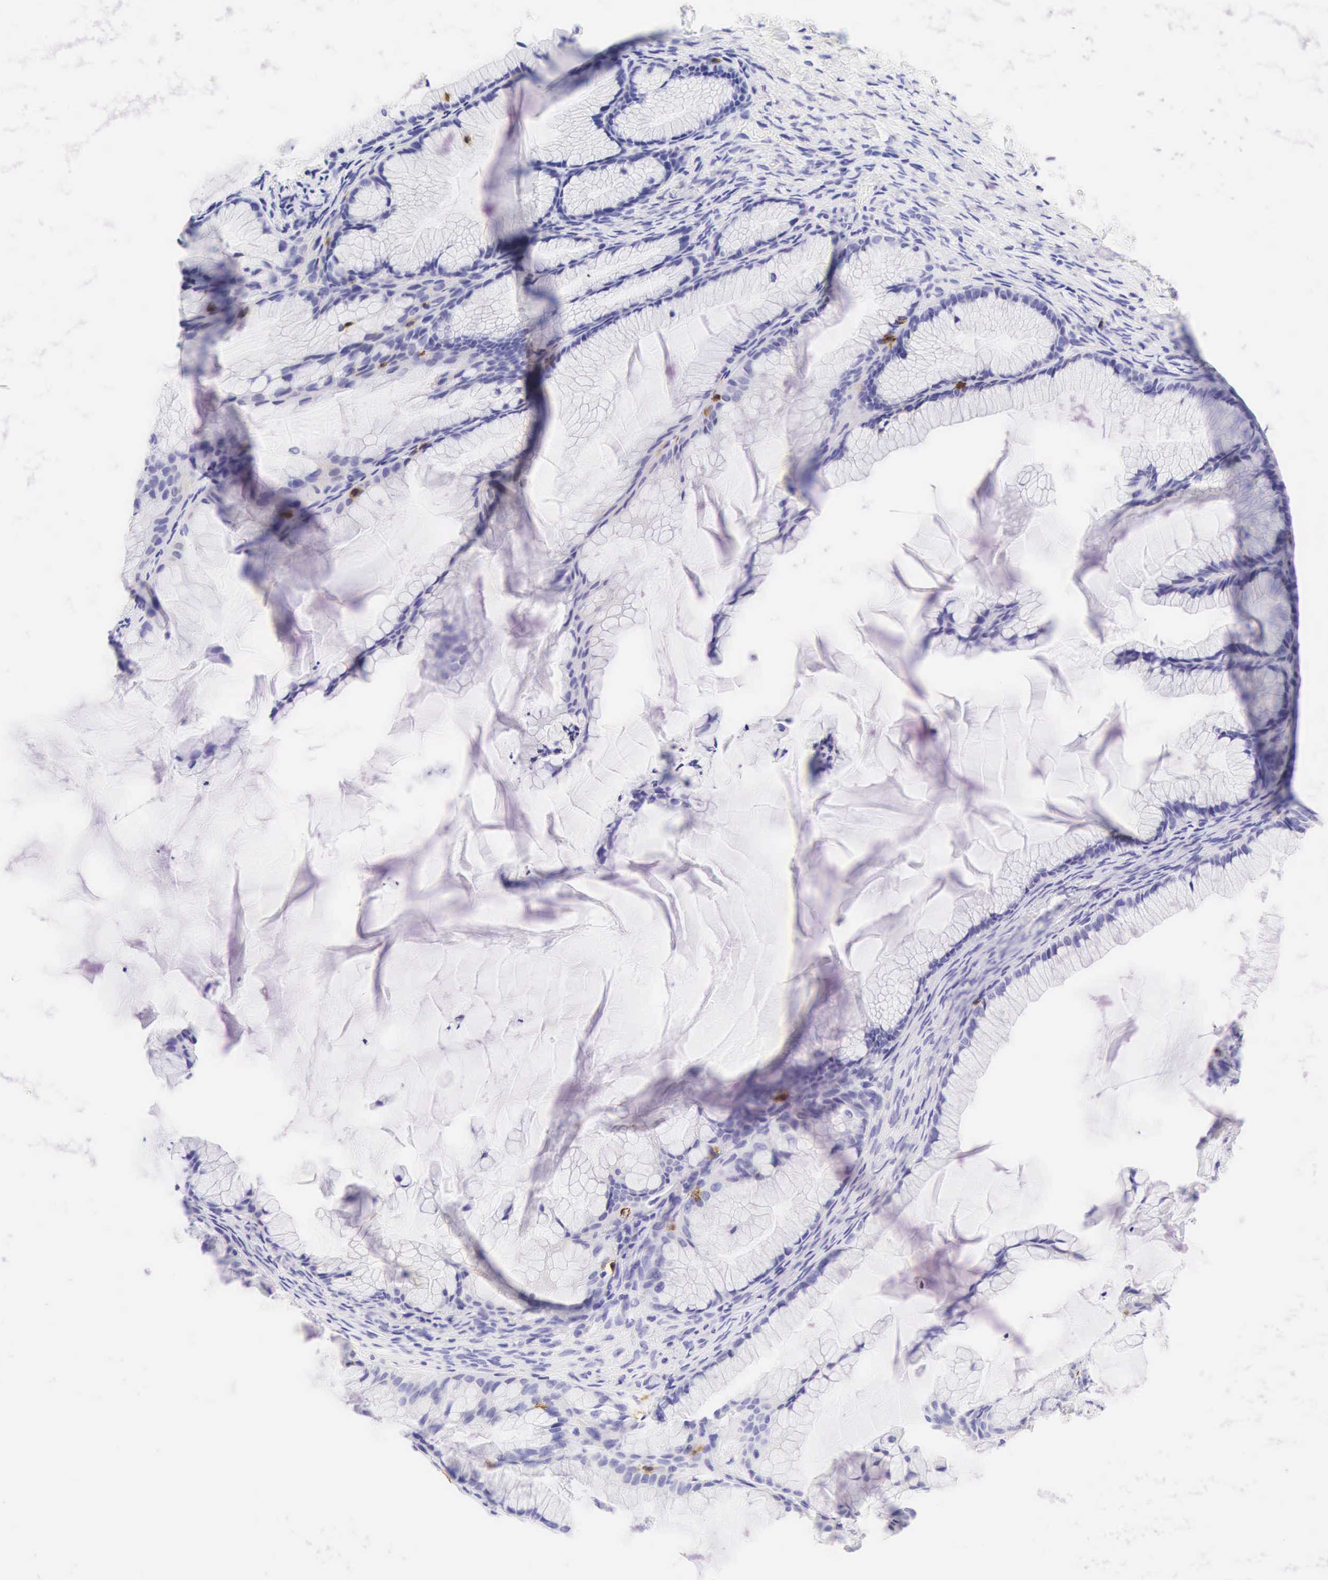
{"staining": {"intensity": "negative", "quantity": "none", "location": "none"}, "tissue": "ovarian cancer", "cell_type": "Tumor cells", "image_type": "cancer", "snomed": [{"axis": "morphology", "description": "Cystadenocarcinoma, mucinous, NOS"}, {"axis": "topography", "description": "Ovary"}], "caption": "Immunohistochemistry histopathology image of human ovarian cancer (mucinous cystadenocarcinoma) stained for a protein (brown), which exhibits no positivity in tumor cells.", "gene": "CD8A", "patient": {"sex": "female", "age": 41}}